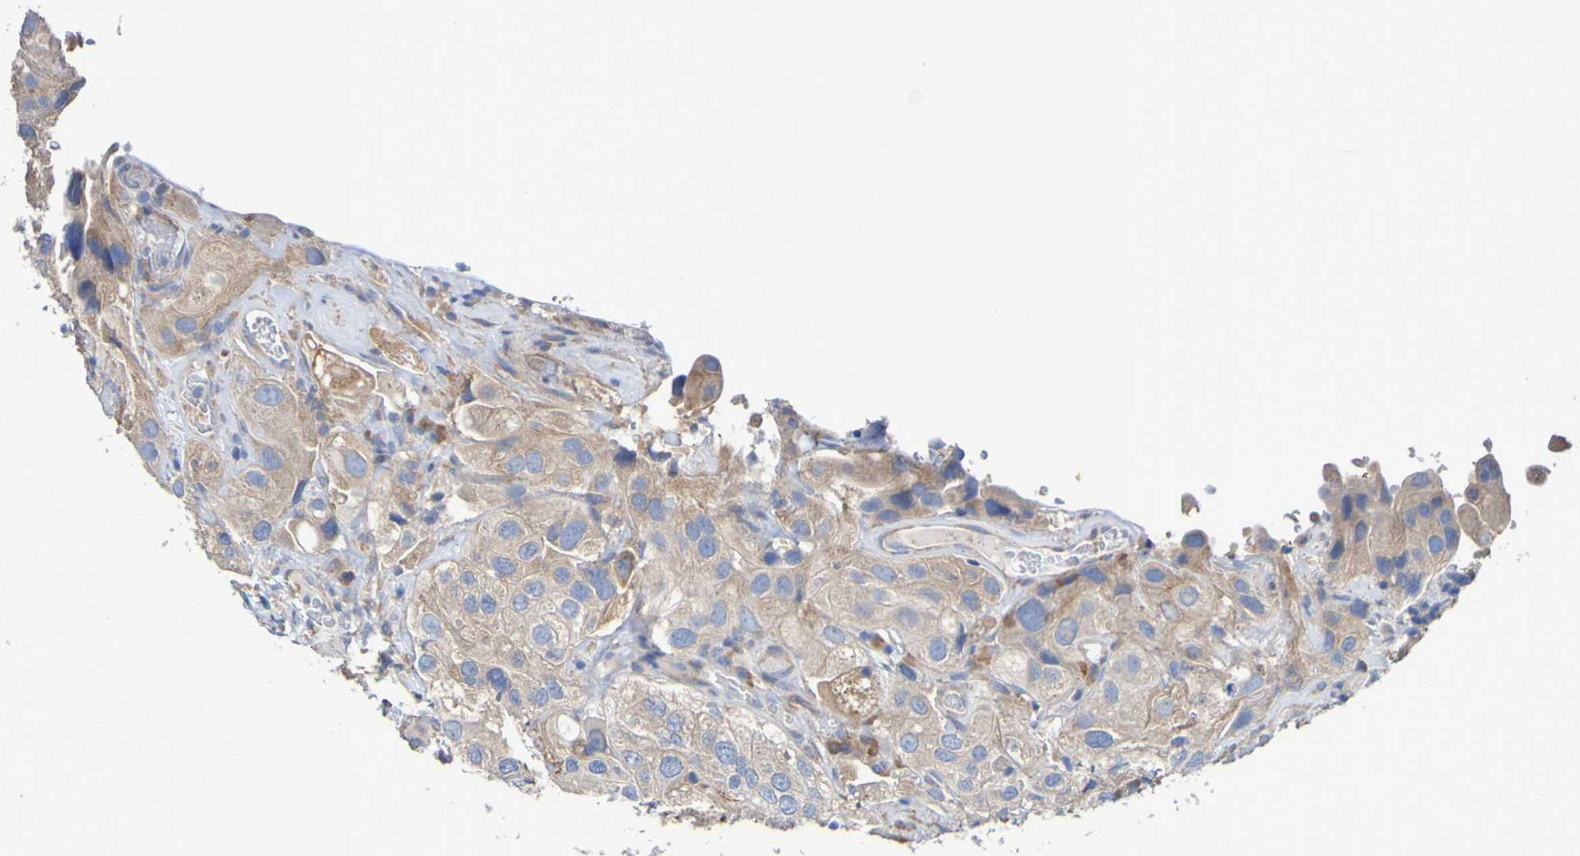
{"staining": {"intensity": "moderate", "quantity": "25%-75%", "location": "cytoplasmic/membranous"}, "tissue": "urothelial cancer", "cell_type": "Tumor cells", "image_type": "cancer", "snomed": [{"axis": "morphology", "description": "Urothelial carcinoma, High grade"}, {"axis": "topography", "description": "Urinary bladder"}], "caption": "Immunohistochemistry (IHC) (DAB (3,3'-diaminobenzidine)) staining of human urothelial carcinoma (high-grade) demonstrates moderate cytoplasmic/membranous protein expression in approximately 25%-75% of tumor cells. The staining was performed using DAB to visualize the protein expression in brown, while the nuclei were stained in blue with hematoxylin (Magnification: 20x).", "gene": "SRPRB", "patient": {"sex": "female", "age": 64}}